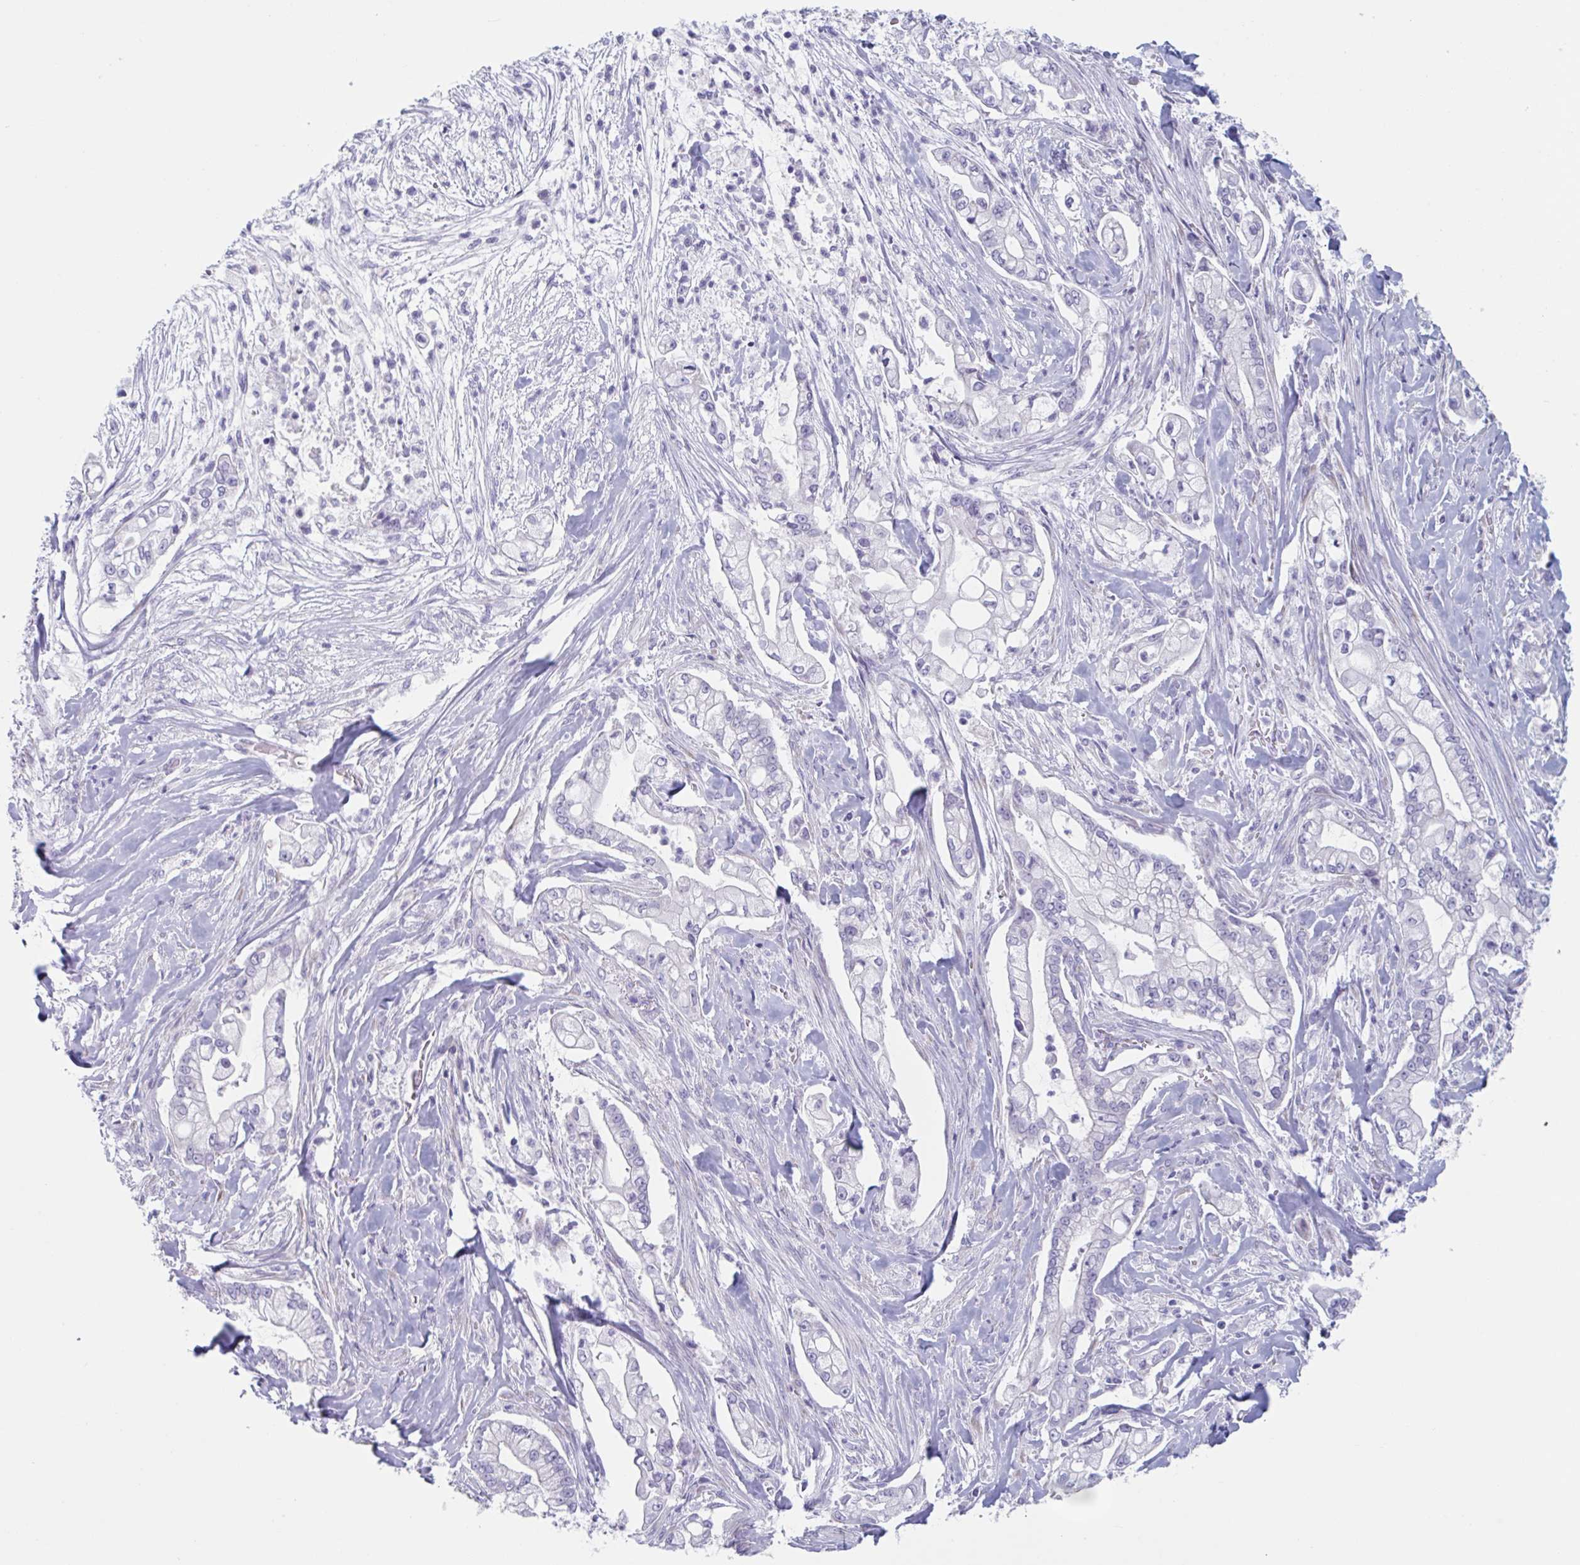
{"staining": {"intensity": "negative", "quantity": "none", "location": "none"}, "tissue": "pancreatic cancer", "cell_type": "Tumor cells", "image_type": "cancer", "snomed": [{"axis": "morphology", "description": "Adenocarcinoma, NOS"}, {"axis": "topography", "description": "Pancreas"}], "caption": "An immunohistochemistry histopathology image of pancreatic cancer (adenocarcinoma) is shown. There is no staining in tumor cells of pancreatic cancer (adenocarcinoma).", "gene": "HSD11B2", "patient": {"sex": "female", "age": 69}}